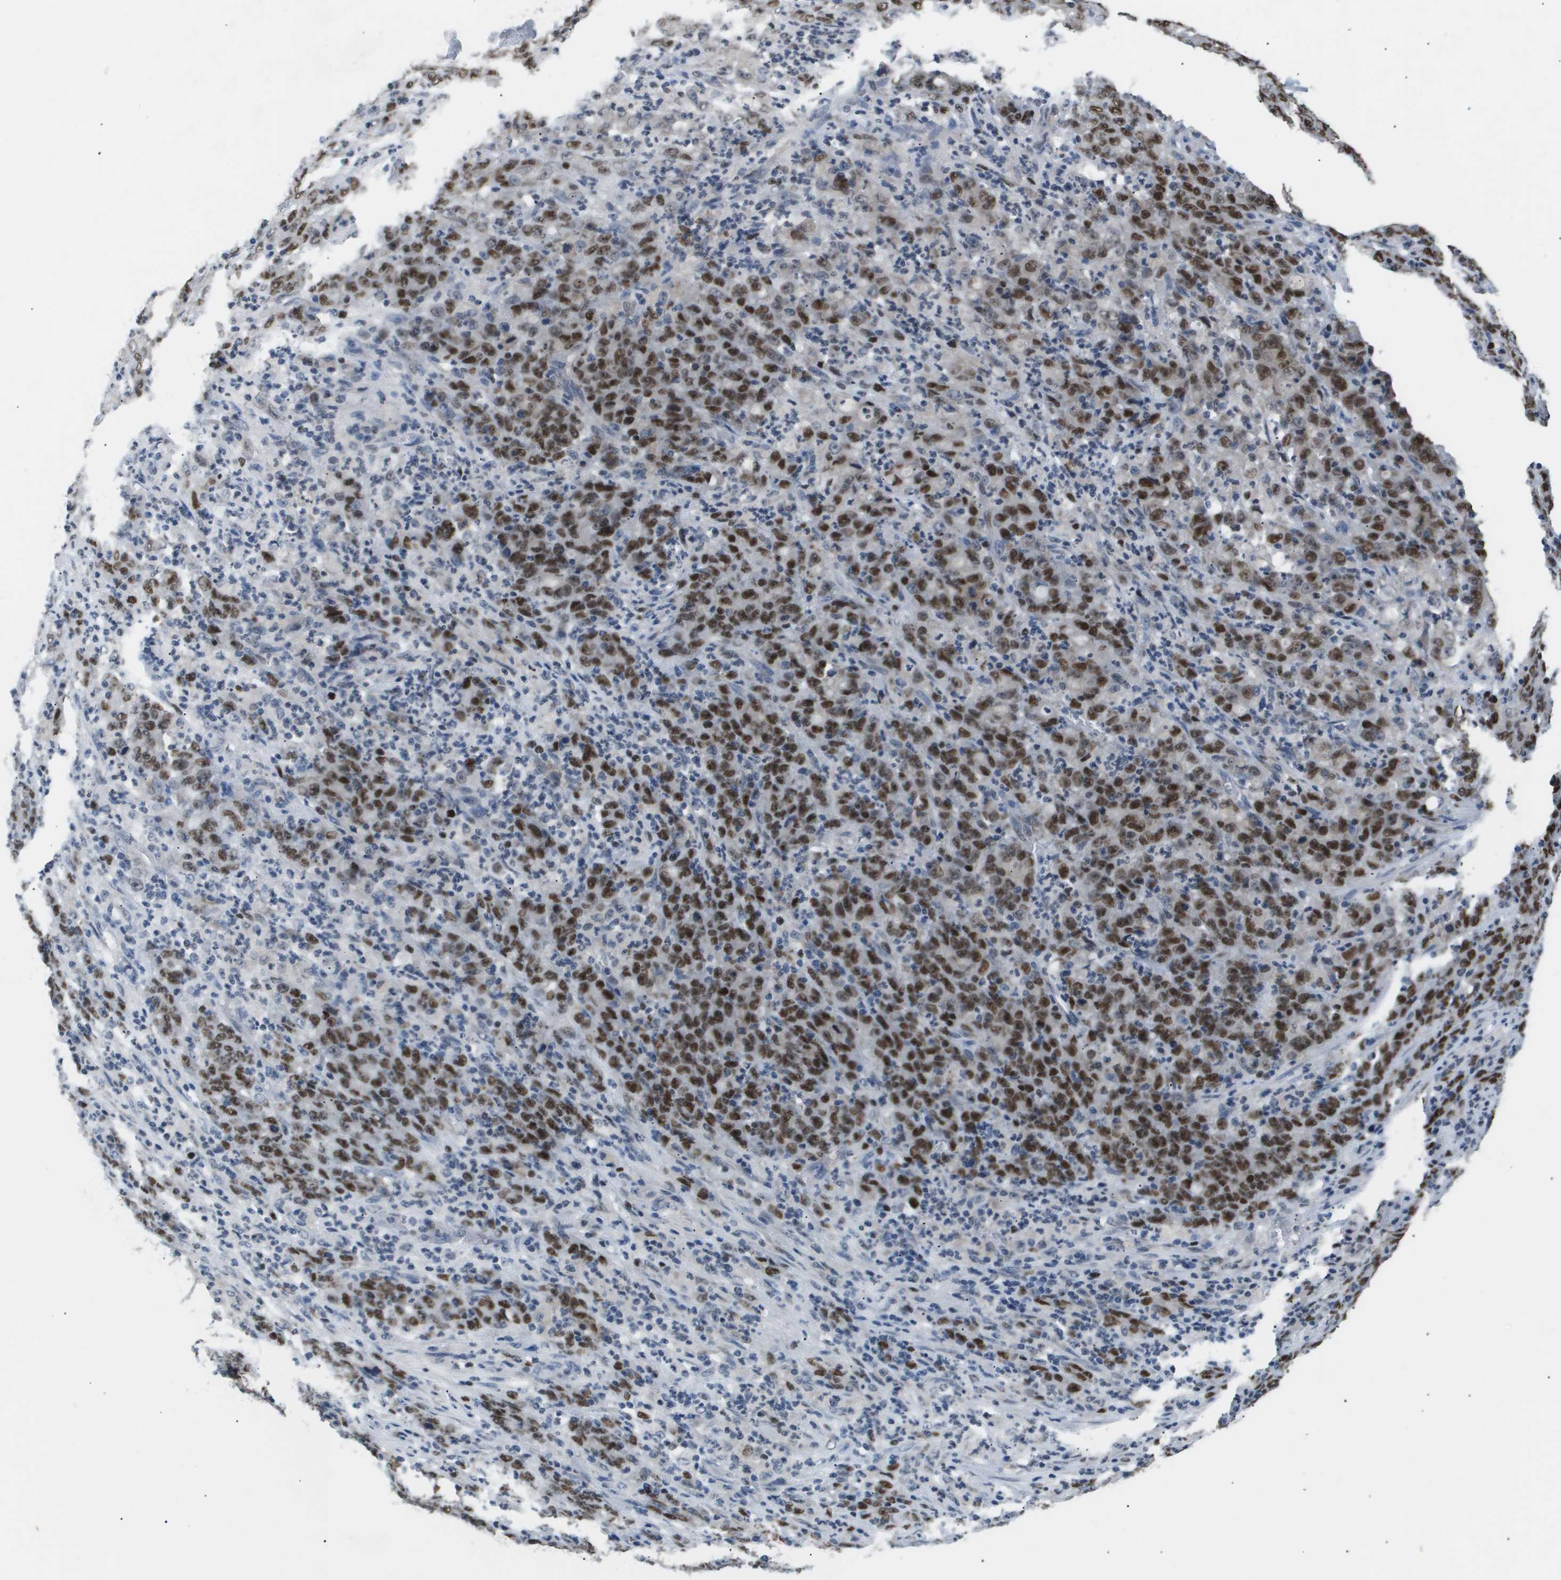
{"staining": {"intensity": "strong", "quantity": "25%-75%", "location": "nuclear"}, "tissue": "stomach cancer", "cell_type": "Tumor cells", "image_type": "cancer", "snomed": [{"axis": "morphology", "description": "Adenocarcinoma, NOS"}, {"axis": "topography", "description": "Stomach, lower"}], "caption": "Stomach cancer (adenocarcinoma) stained with a protein marker shows strong staining in tumor cells.", "gene": "ANAPC2", "patient": {"sex": "female", "age": 71}}